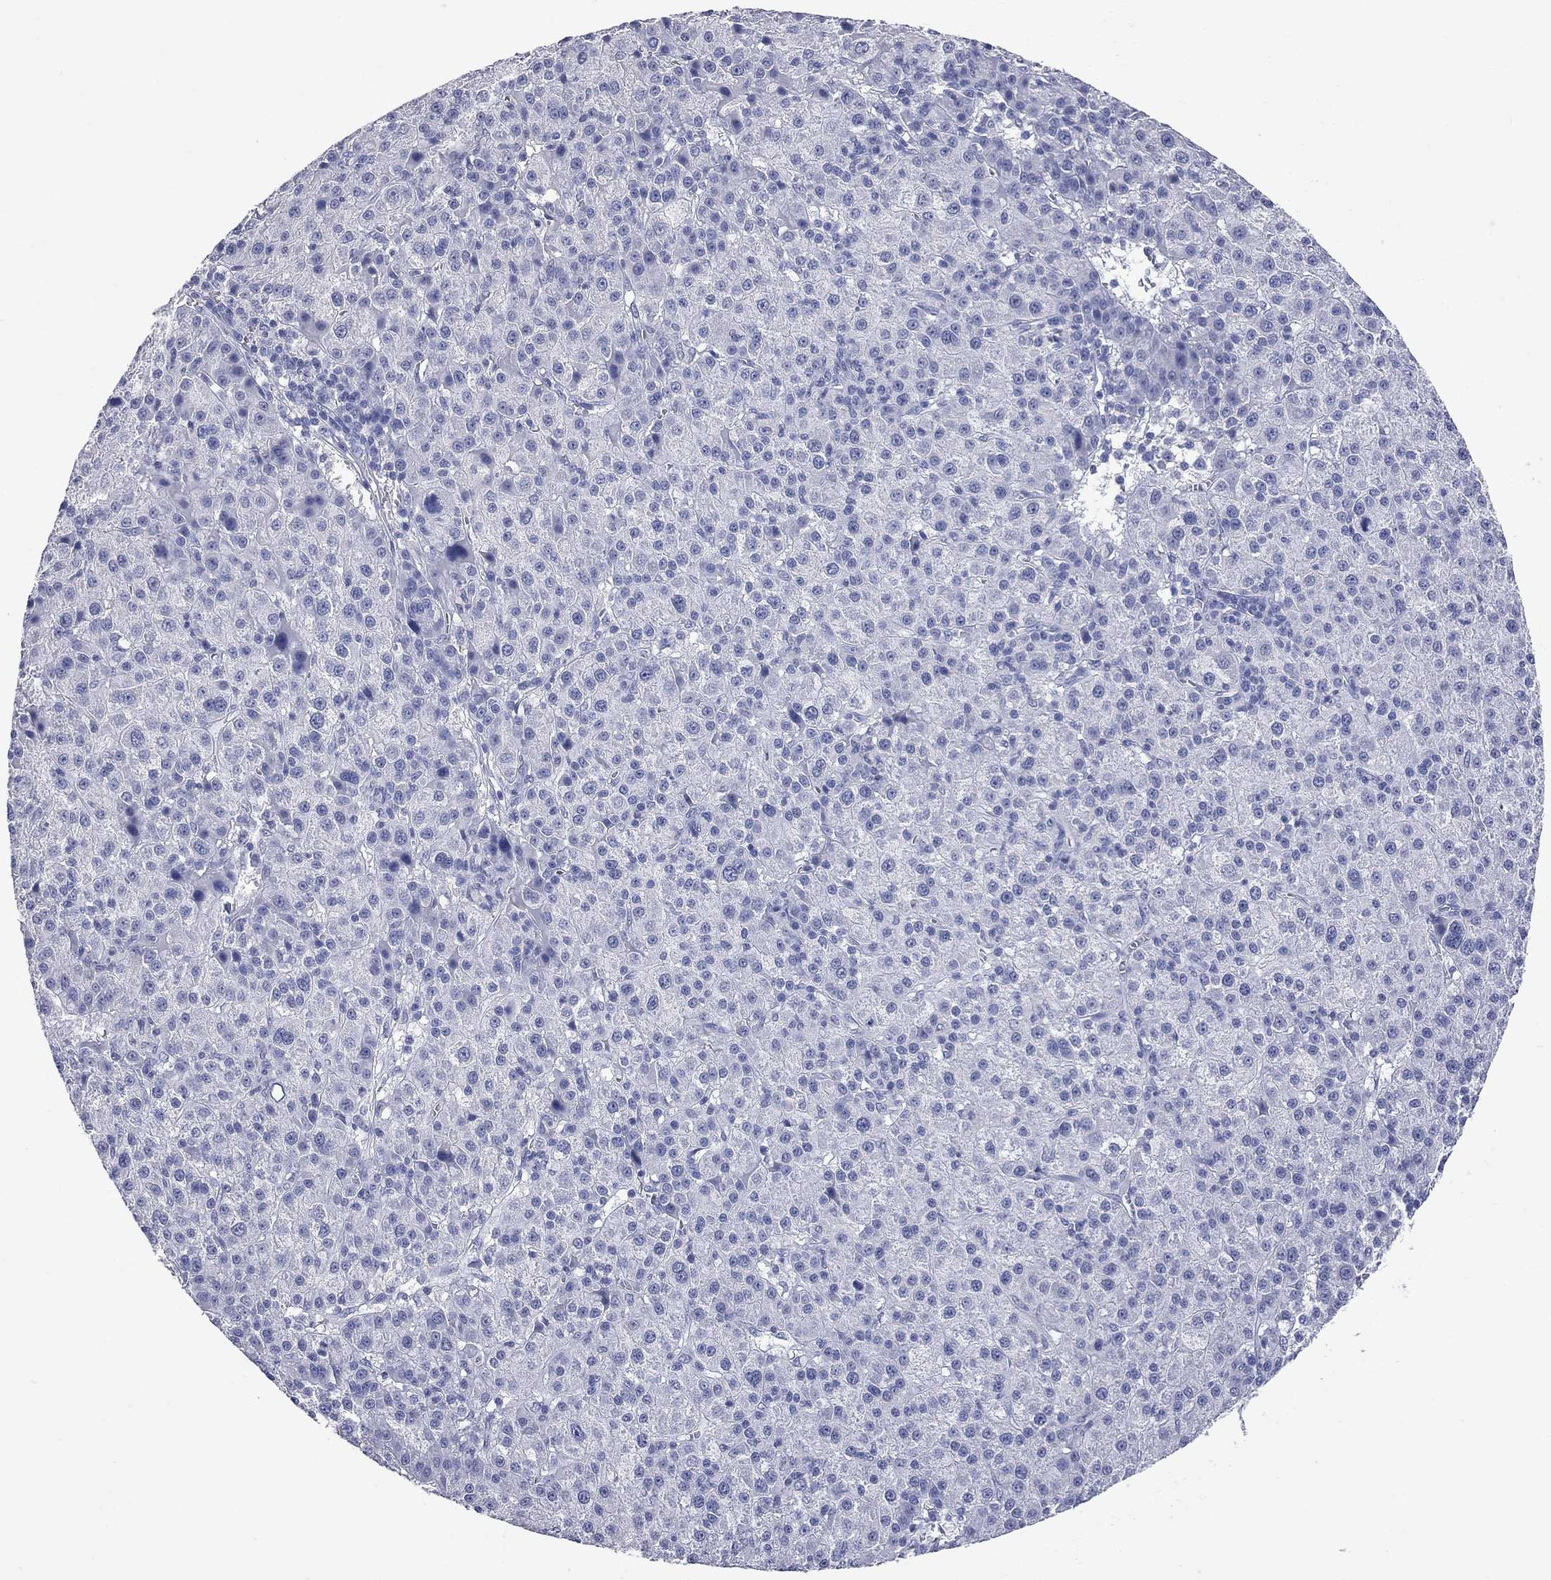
{"staining": {"intensity": "negative", "quantity": "none", "location": "none"}, "tissue": "liver cancer", "cell_type": "Tumor cells", "image_type": "cancer", "snomed": [{"axis": "morphology", "description": "Carcinoma, Hepatocellular, NOS"}, {"axis": "topography", "description": "Liver"}], "caption": "Hepatocellular carcinoma (liver) was stained to show a protein in brown. There is no significant expression in tumor cells.", "gene": "FAM221B", "patient": {"sex": "female", "age": 60}}